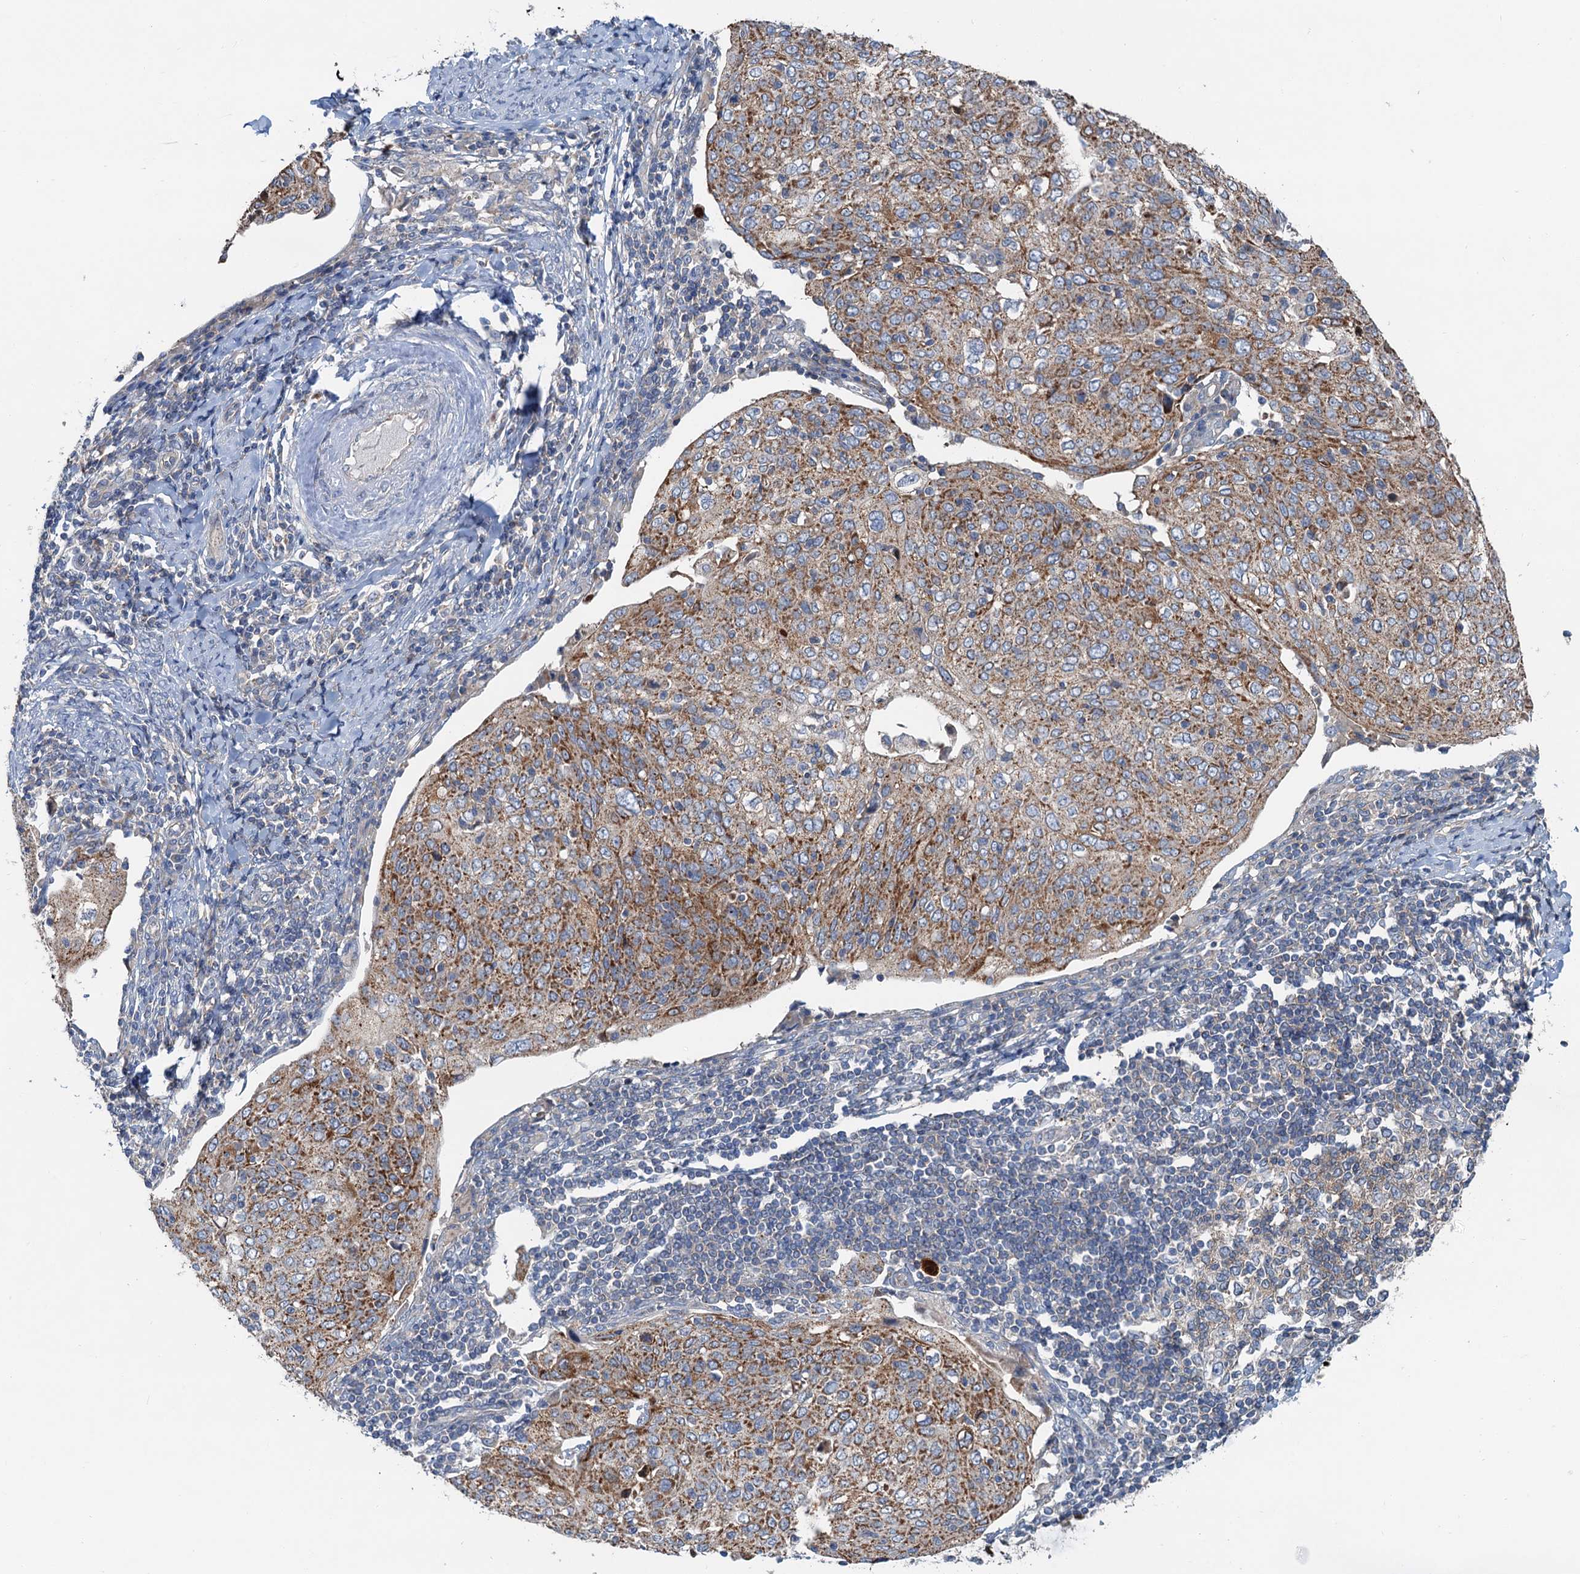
{"staining": {"intensity": "moderate", "quantity": ">75%", "location": "cytoplasmic/membranous"}, "tissue": "cervical cancer", "cell_type": "Tumor cells", "image_type": "cancer", "snomed": [{"axis": "morphology", "description": "Squamous cell carcinoma, NOS"}, {"axis": "topography", "description": "Cervix"}], "caption": "A histopathology image of squamous cell carcinoma (cervical) stained for a protein exhibits moderate cytoplasmic/membranous brown staining in tumor cells. Ihc stains the protein in brown and the nuclei are stained blue.", "gene": "ANKRD26", "patient": {"sex": "female", "age": 67}}